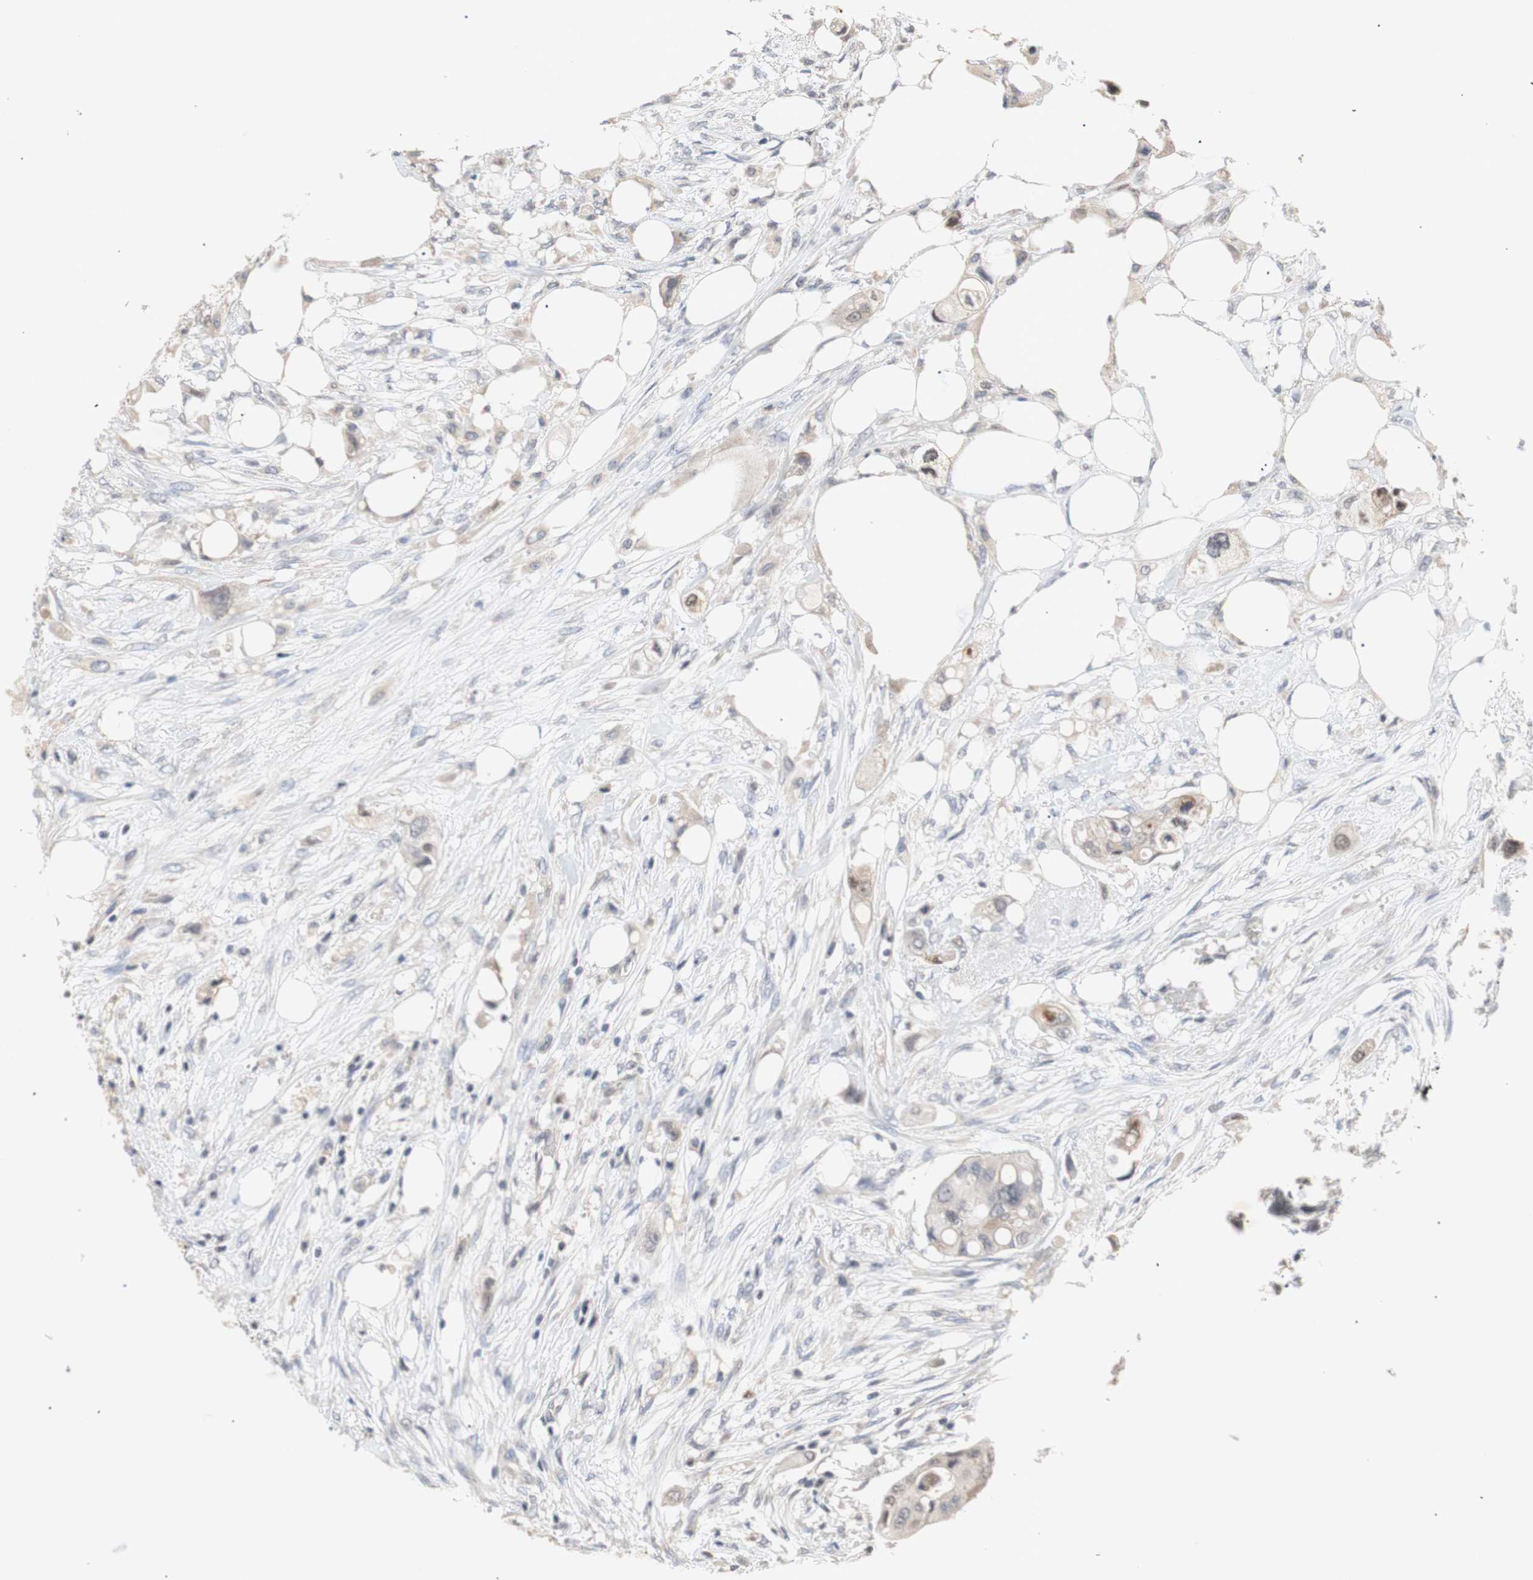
{"staining": {"intensity": "weak", "quantity": "25%-75%", "location": "cytoplasmic/membranous"}, "tissue": "colorectal cancer", "cell_type": "Tumor cells", "image_type": "cancer", "snomed": [{"axis": "morphology", "description": "Adenocarcinoma, NOS"}, {"axis": "topography", "description": "Colon"}], "caption": "Colorectal cancer (adenocarcinoma) was stained to show a protein in brown. There is low levels of weak cytoplasmic/membranous expression in approximately 25%-75% of tumor cells. The staining was performed using DAB to visualize the protein expression in brown, while the nuclei were stained in blue with hematoxylin (Magnification: 20x).", "gene": "FOSB", "patient": {"sex": "female", "age": 57}}